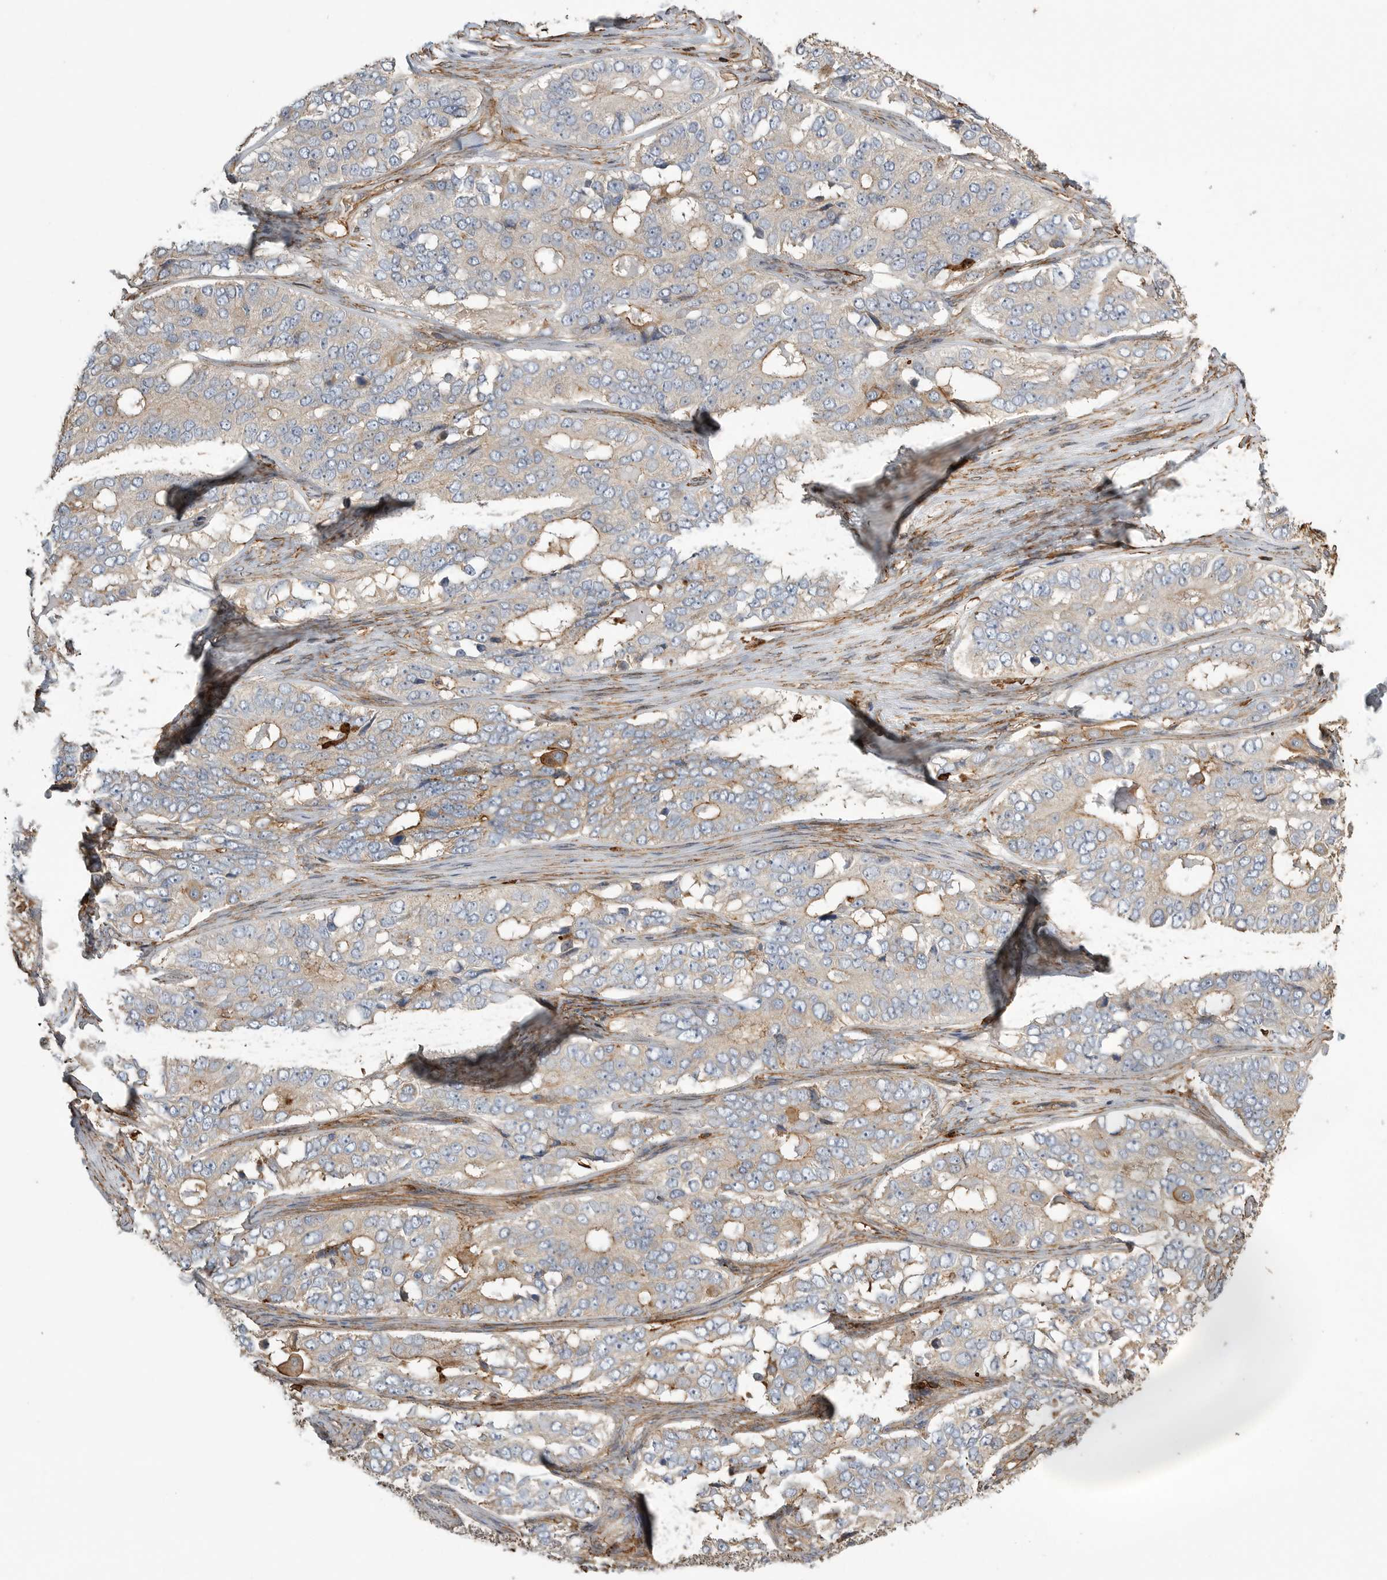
{"staining": {"intensity": "negative", "quantity": "none", "location": "none"}, "tissue": "ovarian cancer", "cell_type": "Tumor cells", "image_type": "cancer", "snomed": [{"axis": "morphology", "description": "Carcinoma, endometroid"}, {"axis": "topography", "description": "Ovary"}], "caption": "There is no significant expression in tumor cells of endometroid carcinoma (ovarian).", "gene": "GPER1", "patient": {"sex": "female", "age": 51}}